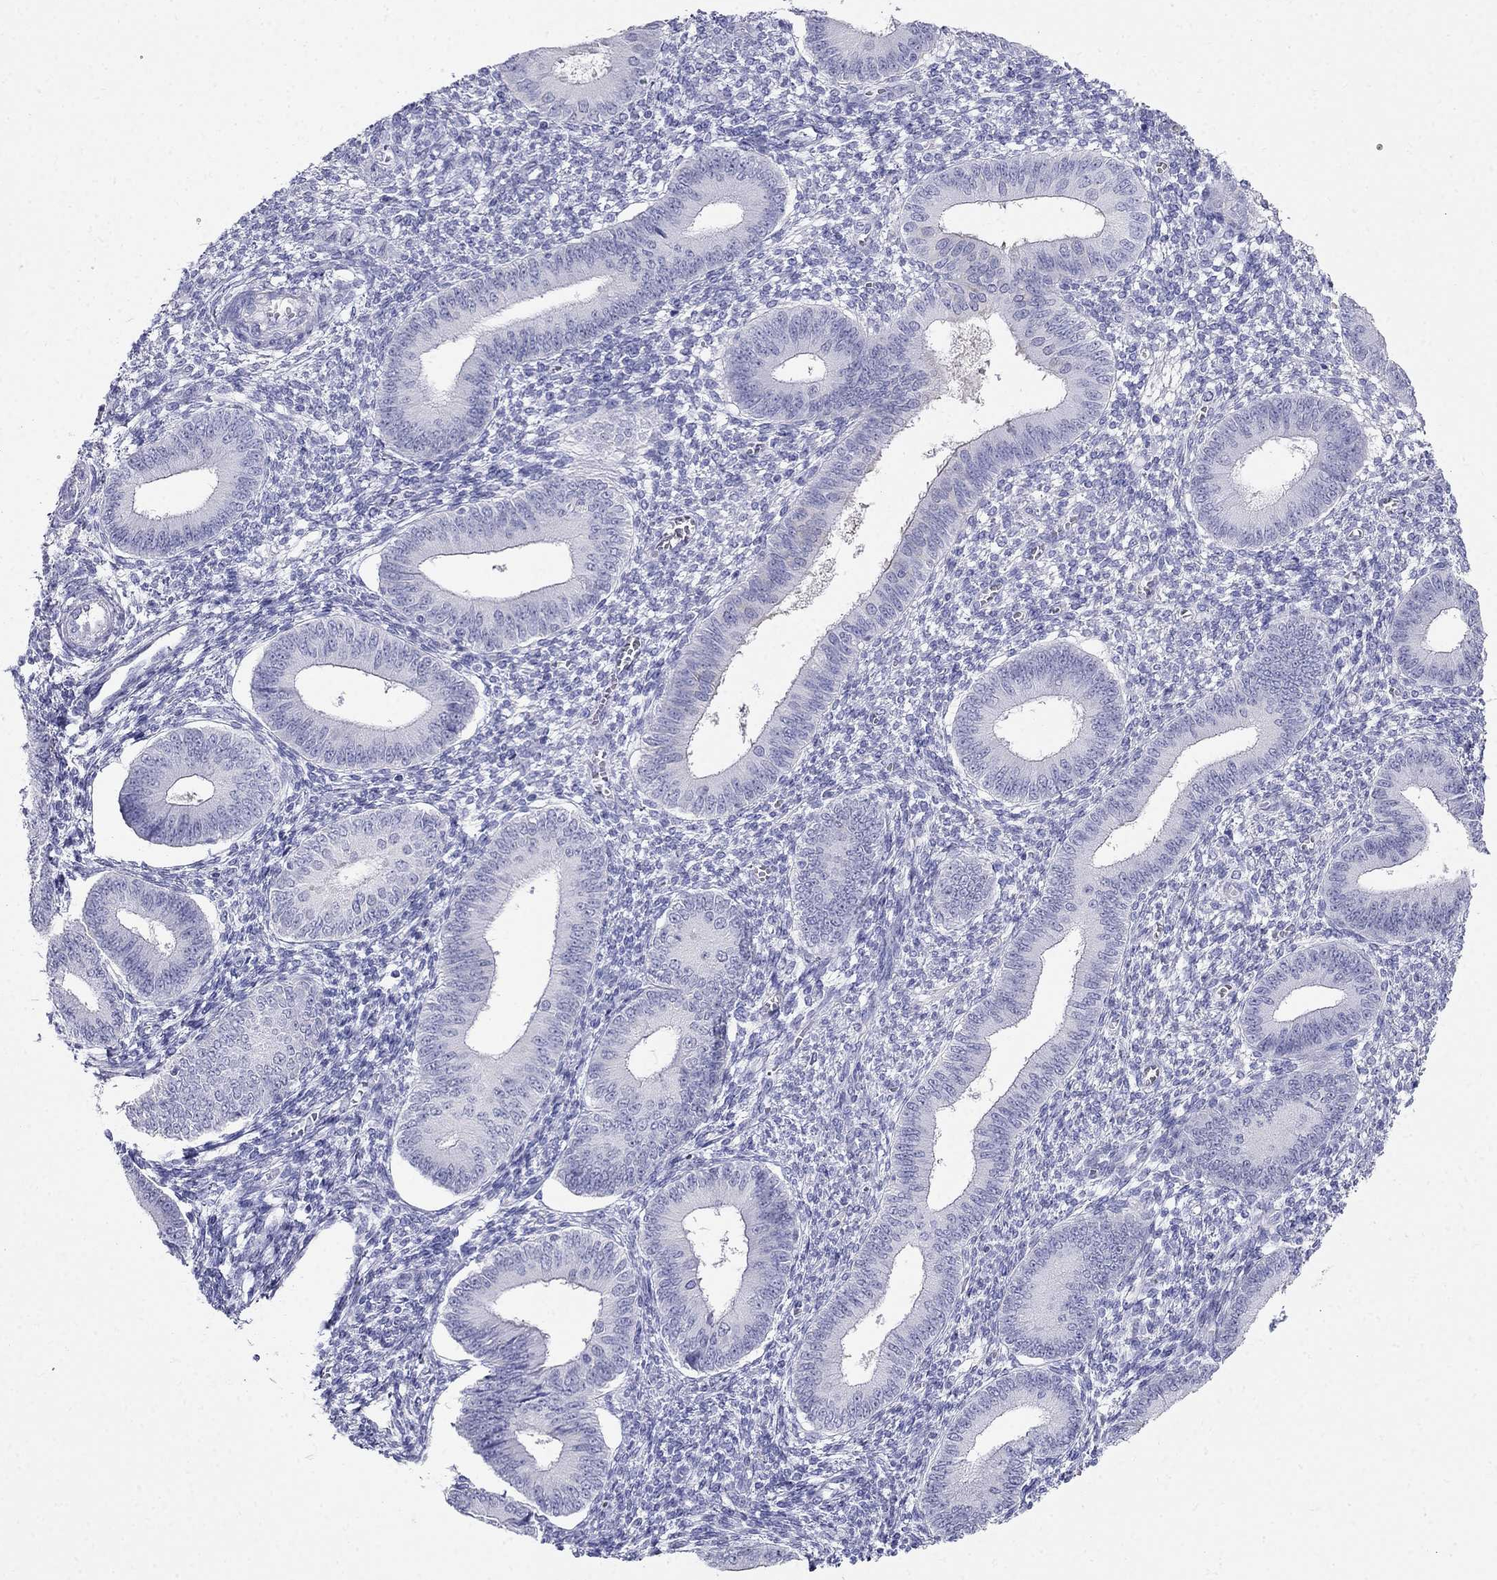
{"staining": {"intensity": "negative", "quantity": "none", "location": "none"}, "tissue": "endometrium", "cell_type": "Cells in endometrial stroma", "image_type": "normal", "snomed": [{"axis": "morphology", "description": "Normal tissue, NOS"}, {"axis": "topography", "description": "Endometrium"}], "caption": "A high-resolution micrograph shows immunohistochemistry (IHC) staining of unremarkable endometrium, which shows no significant staining in cells in endometrial stroma.", "gene": "PPP1R36", "patient": {"sex": "female", "age": 42}}